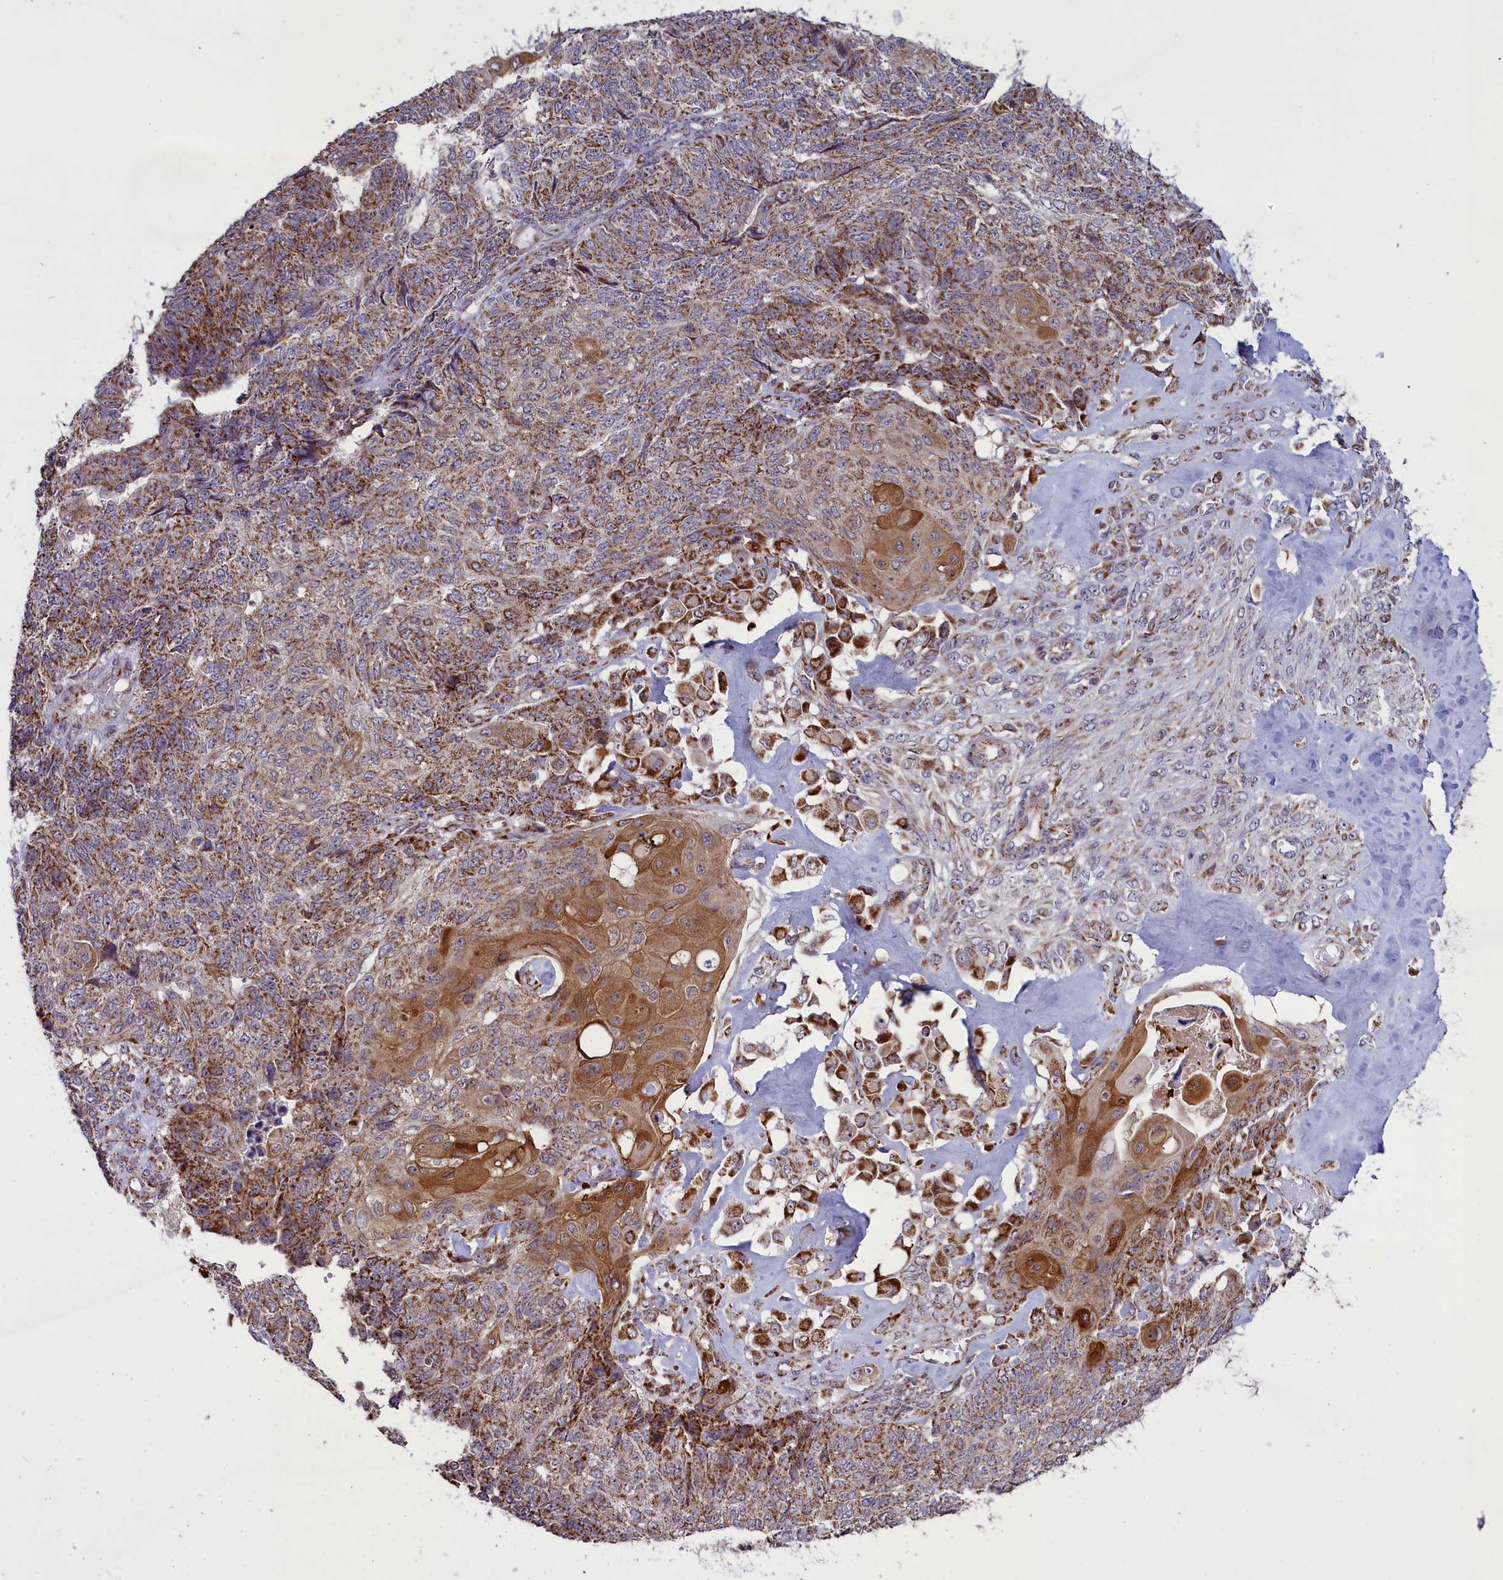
{"staining": {"intensity": "moderate", "quantity": ">75%", "location": "cytoplasmic/membranous"}, "tissue": "endometrial cancer", "cell_type": "Tumor cells", "image_type": "cancer", "snomed": [{"axis": "morphology", "description": "Adenocarcinoma, NOS"}, {"axis": "topography", "description": "Endometrium"}], "caption": "Immunohistochemical staining of human adenocarcinoma (endometrial) reveals moderate cytoplasmic/membranous protein expression in approximately >75% of tumor cells. The staining was performed using DAB to visualize the protein expression in brown, while the nuclei were stained in blue with hematoxylin (Magnification: 20x).", "gene": "GLRX5", "patient": {"sex": "female", "age": 32}}